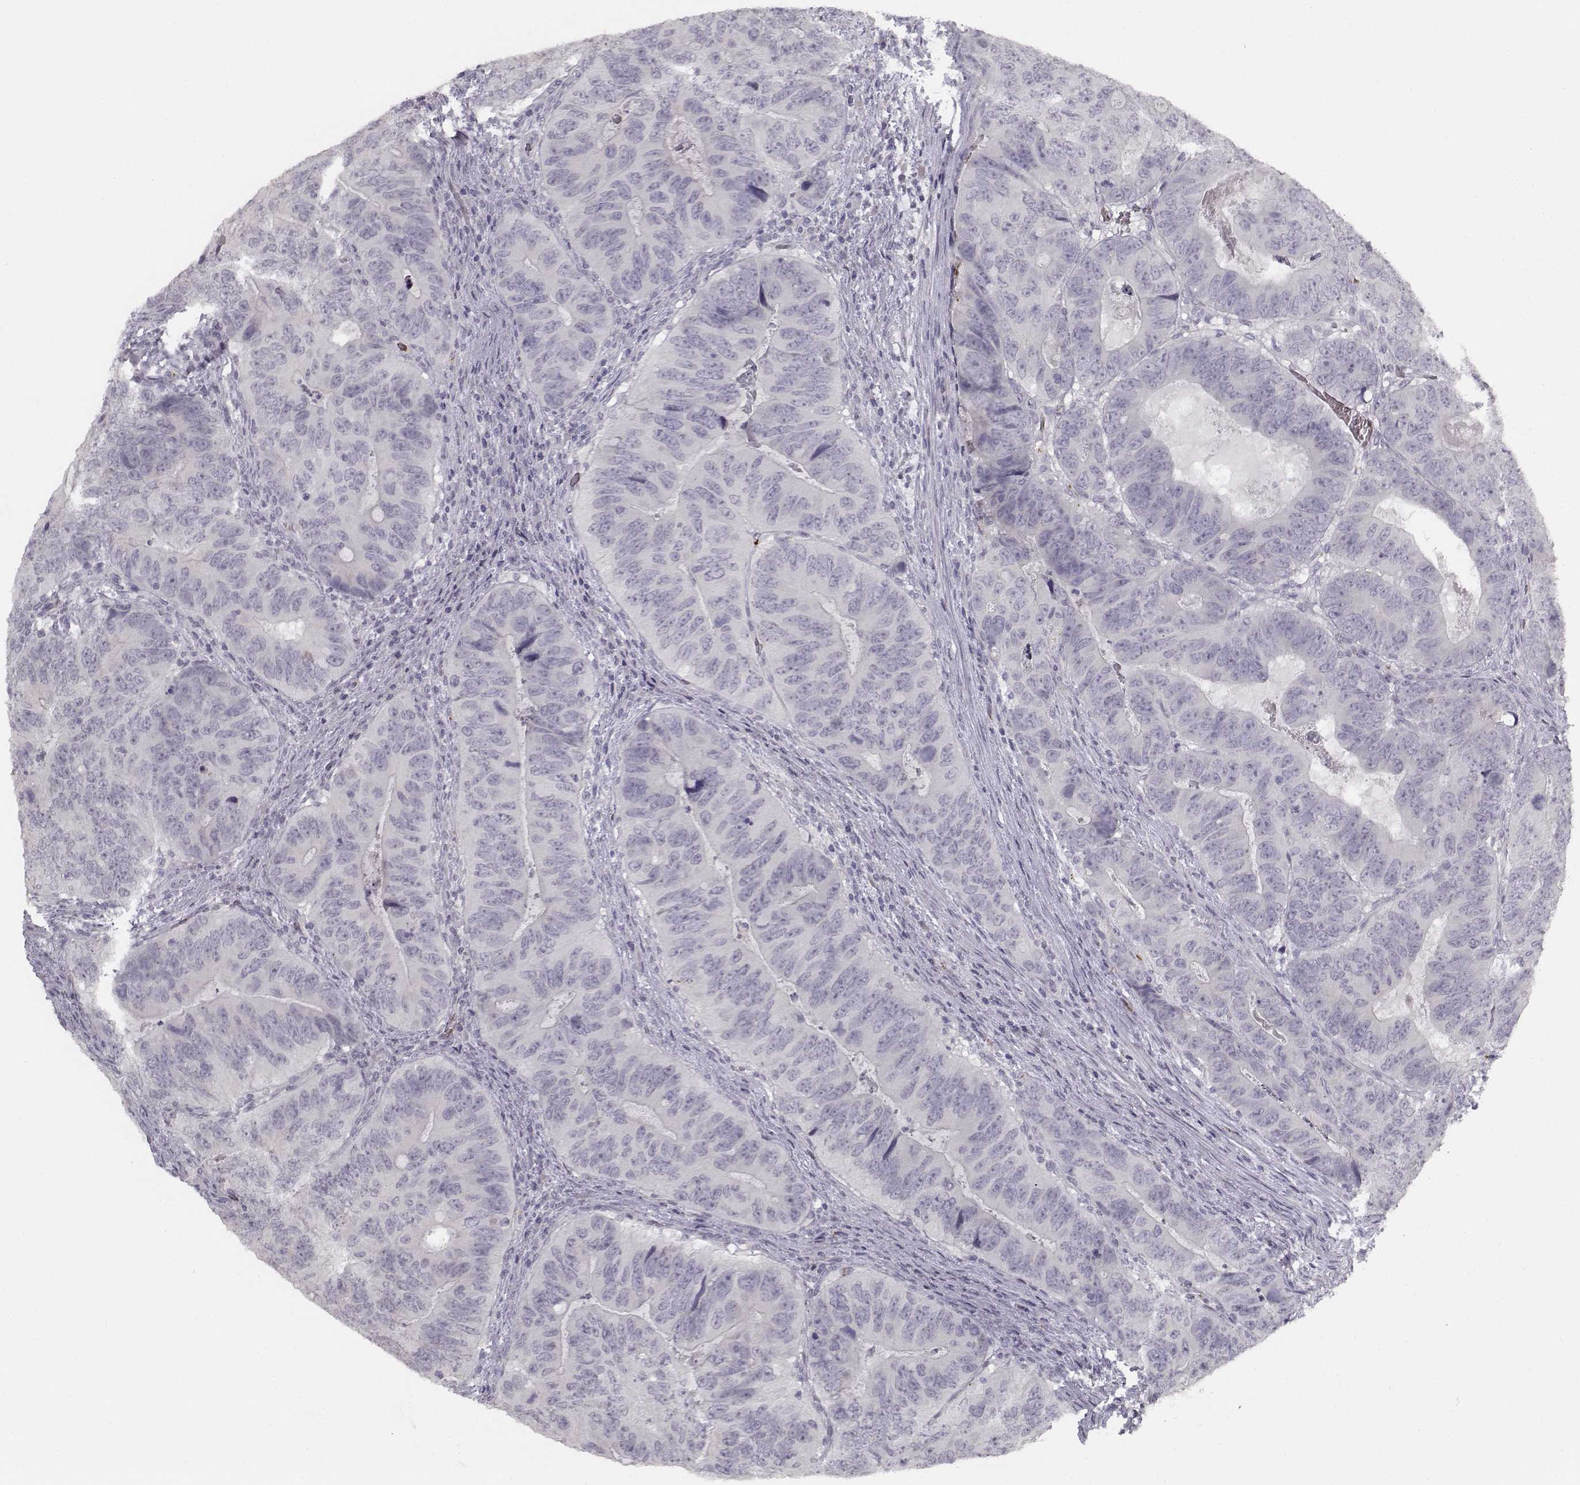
{"staining": {"intensity": "negative", "quantity": "none", "location": "none"}, "tissue": "colorectal cancer", "cell_type": "Tumor cells", "image_type": "cancer", "snomed": [{"axis": "morphology", "description": "Adenocarcinoma, NOS"}, {"axis": "topography", "description": "Colon"}], "caption": "DAB immunohistochemical staining of colorectal cancer (adenocarcinoma) reveals no significant staining in tumor cells.", "gene": "SNCA", "patient": {"sex": "male", "age": 79}}